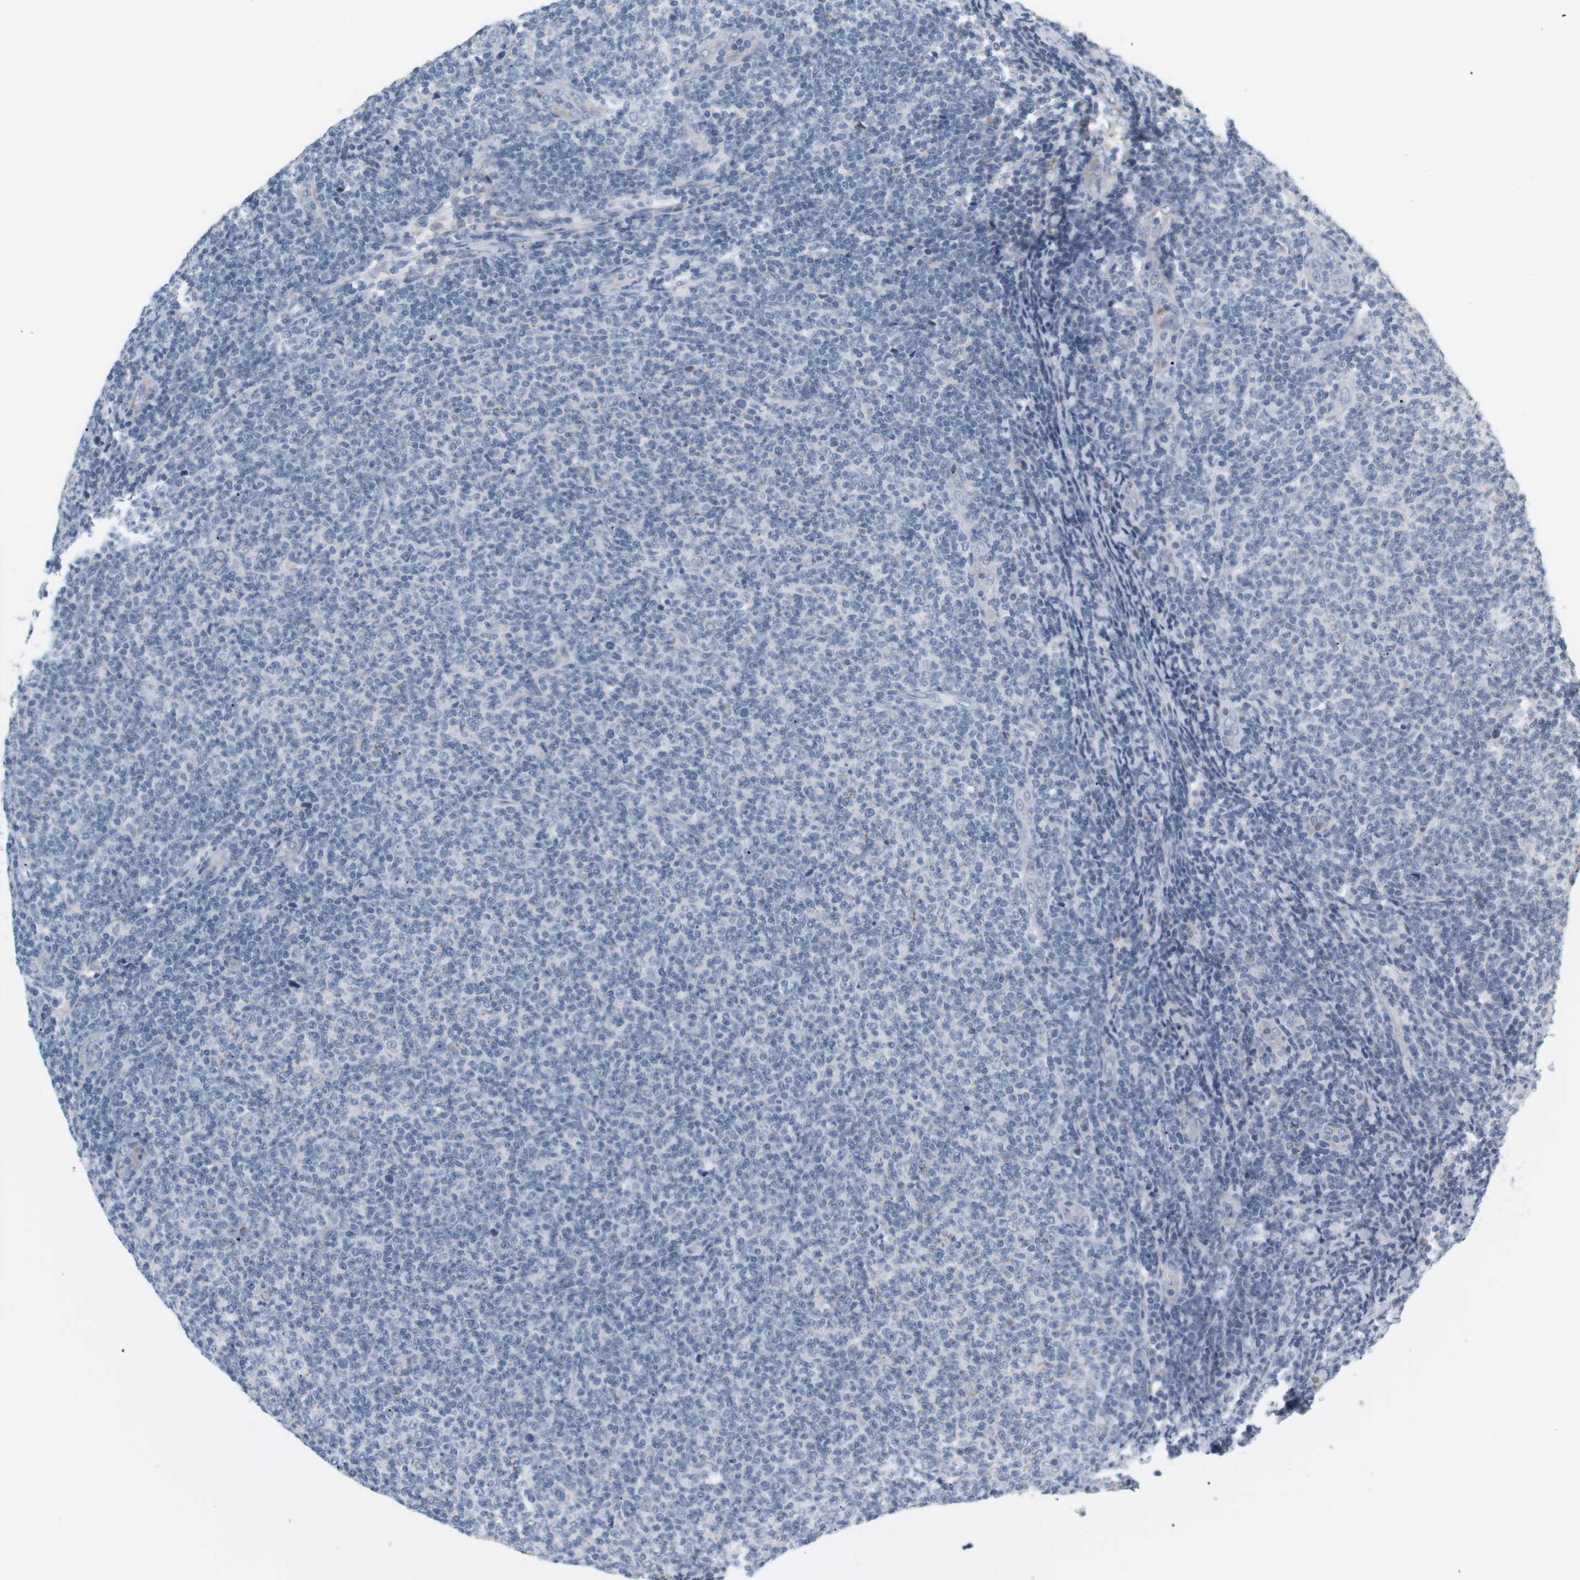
{"staining": {"intensity": "negative", "quantity": "none", "location": "none"}, "tissue": "lymphoma", "cell_type": "Tumor cells", "image_type": "cancer", "snomed": [{"axis": "morphology", "description": "Malignant lymphoma, non-Hodgkin's type, Low grade"}, {"axis": "topography", "description": "Lymph node"}], "caption": "High magnification brightfield microscopy of lymphoma stained with DAB (3,3'-diaminobenzidine) (brown) and counterstained with hematoxylin (blue): tumor cells show no significant expression.", "gene": "CD300E", "patient": {"sex": "male", "age": 66}}